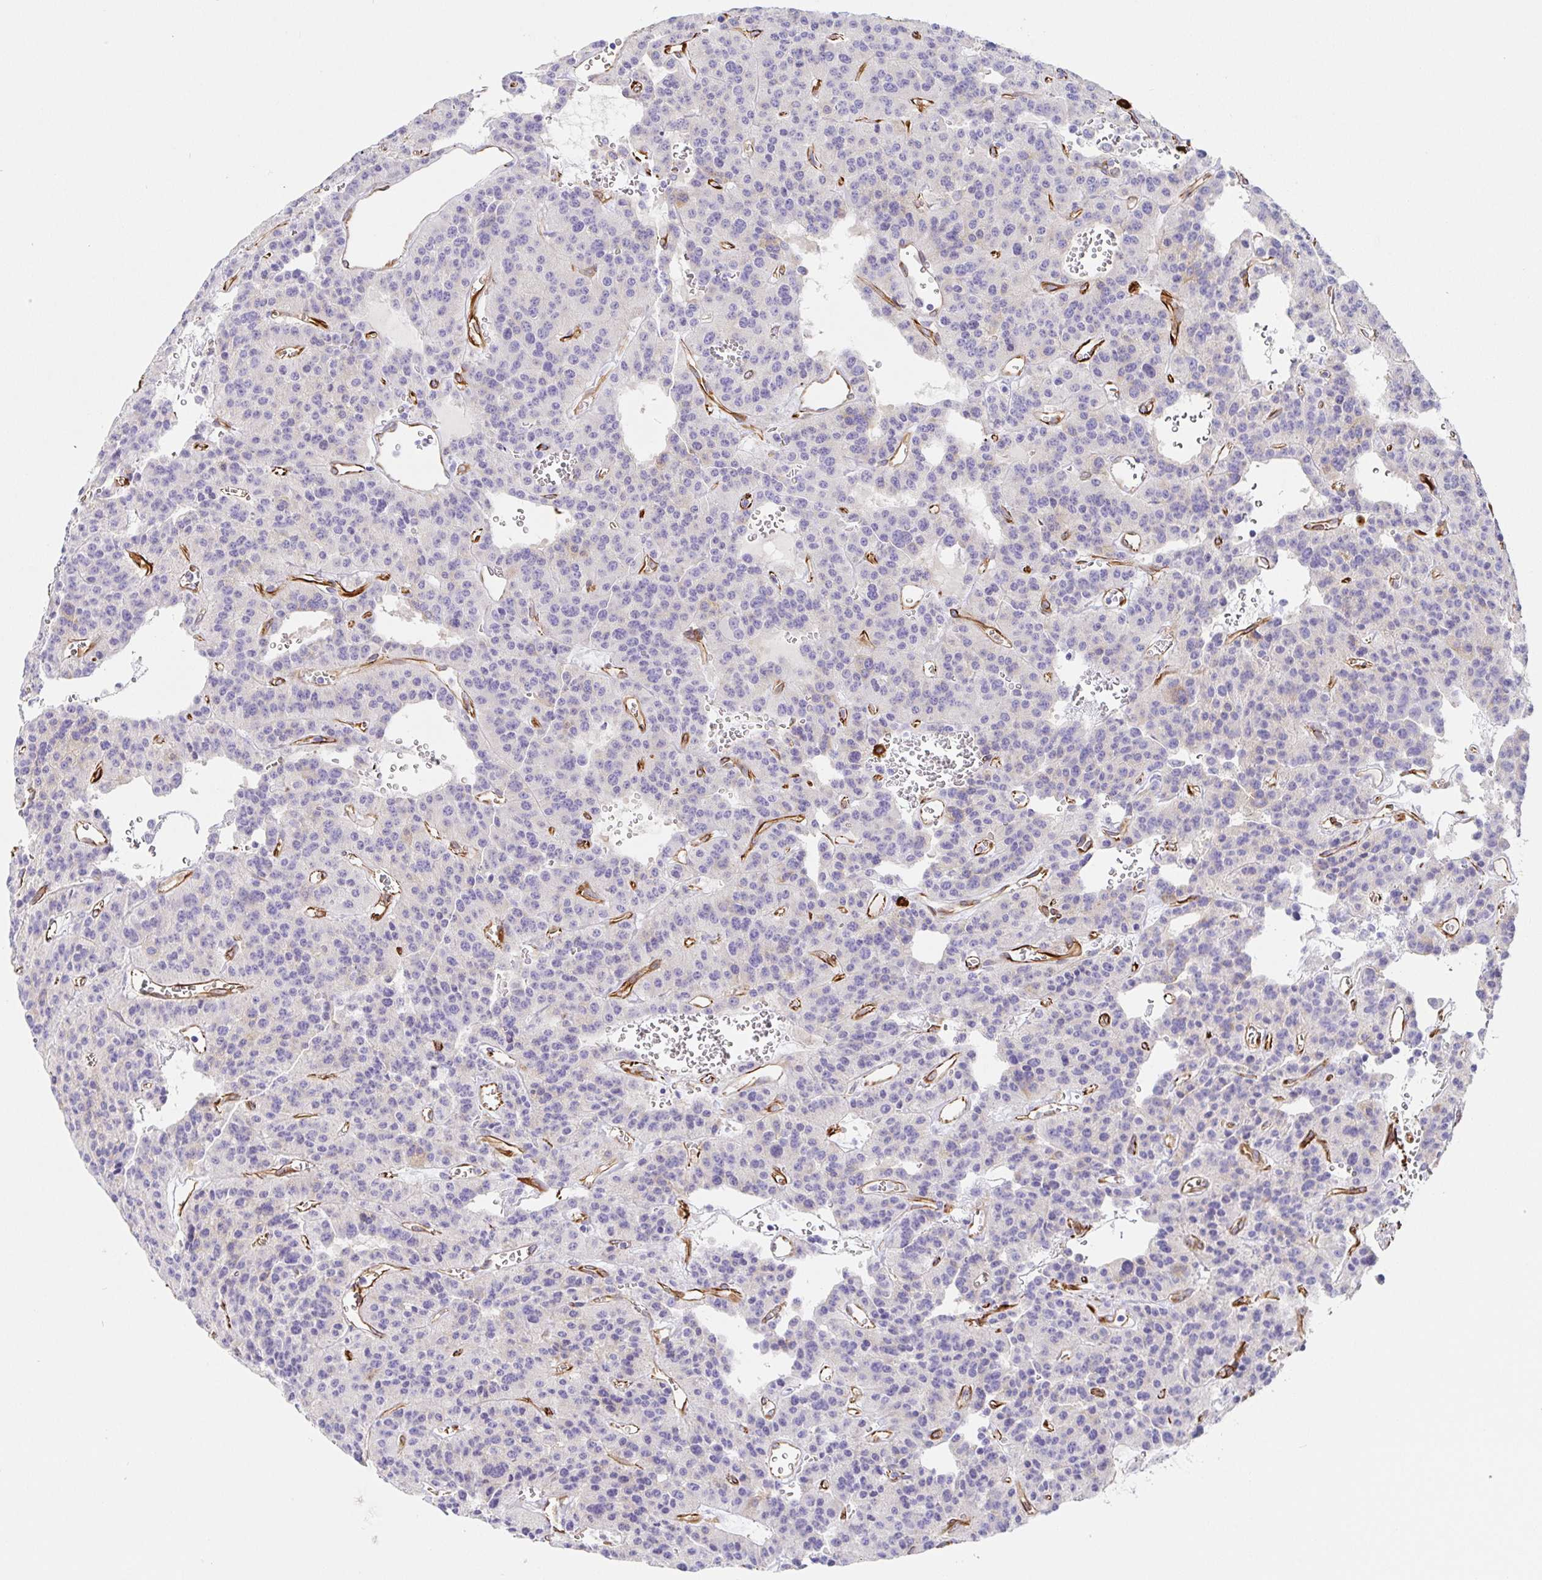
{"staining": {"intensity": "negative", "quantity": "none", "location": "none"}, "tissue": "carcinoid", "cell_type": "Tumor cells", "image_type": "cancer", "snomed": [{"axis": "morphology", "description": "Carcinoid, malignant, NOS"}, {"axis": "topography", "description": "Lung"}], "caption": "Immunohistochemistry of malignant carcinoid reveals no expression in tumor cells.", "gene": "DOCK1", "patient": {"sex": "female", "age": 71}}